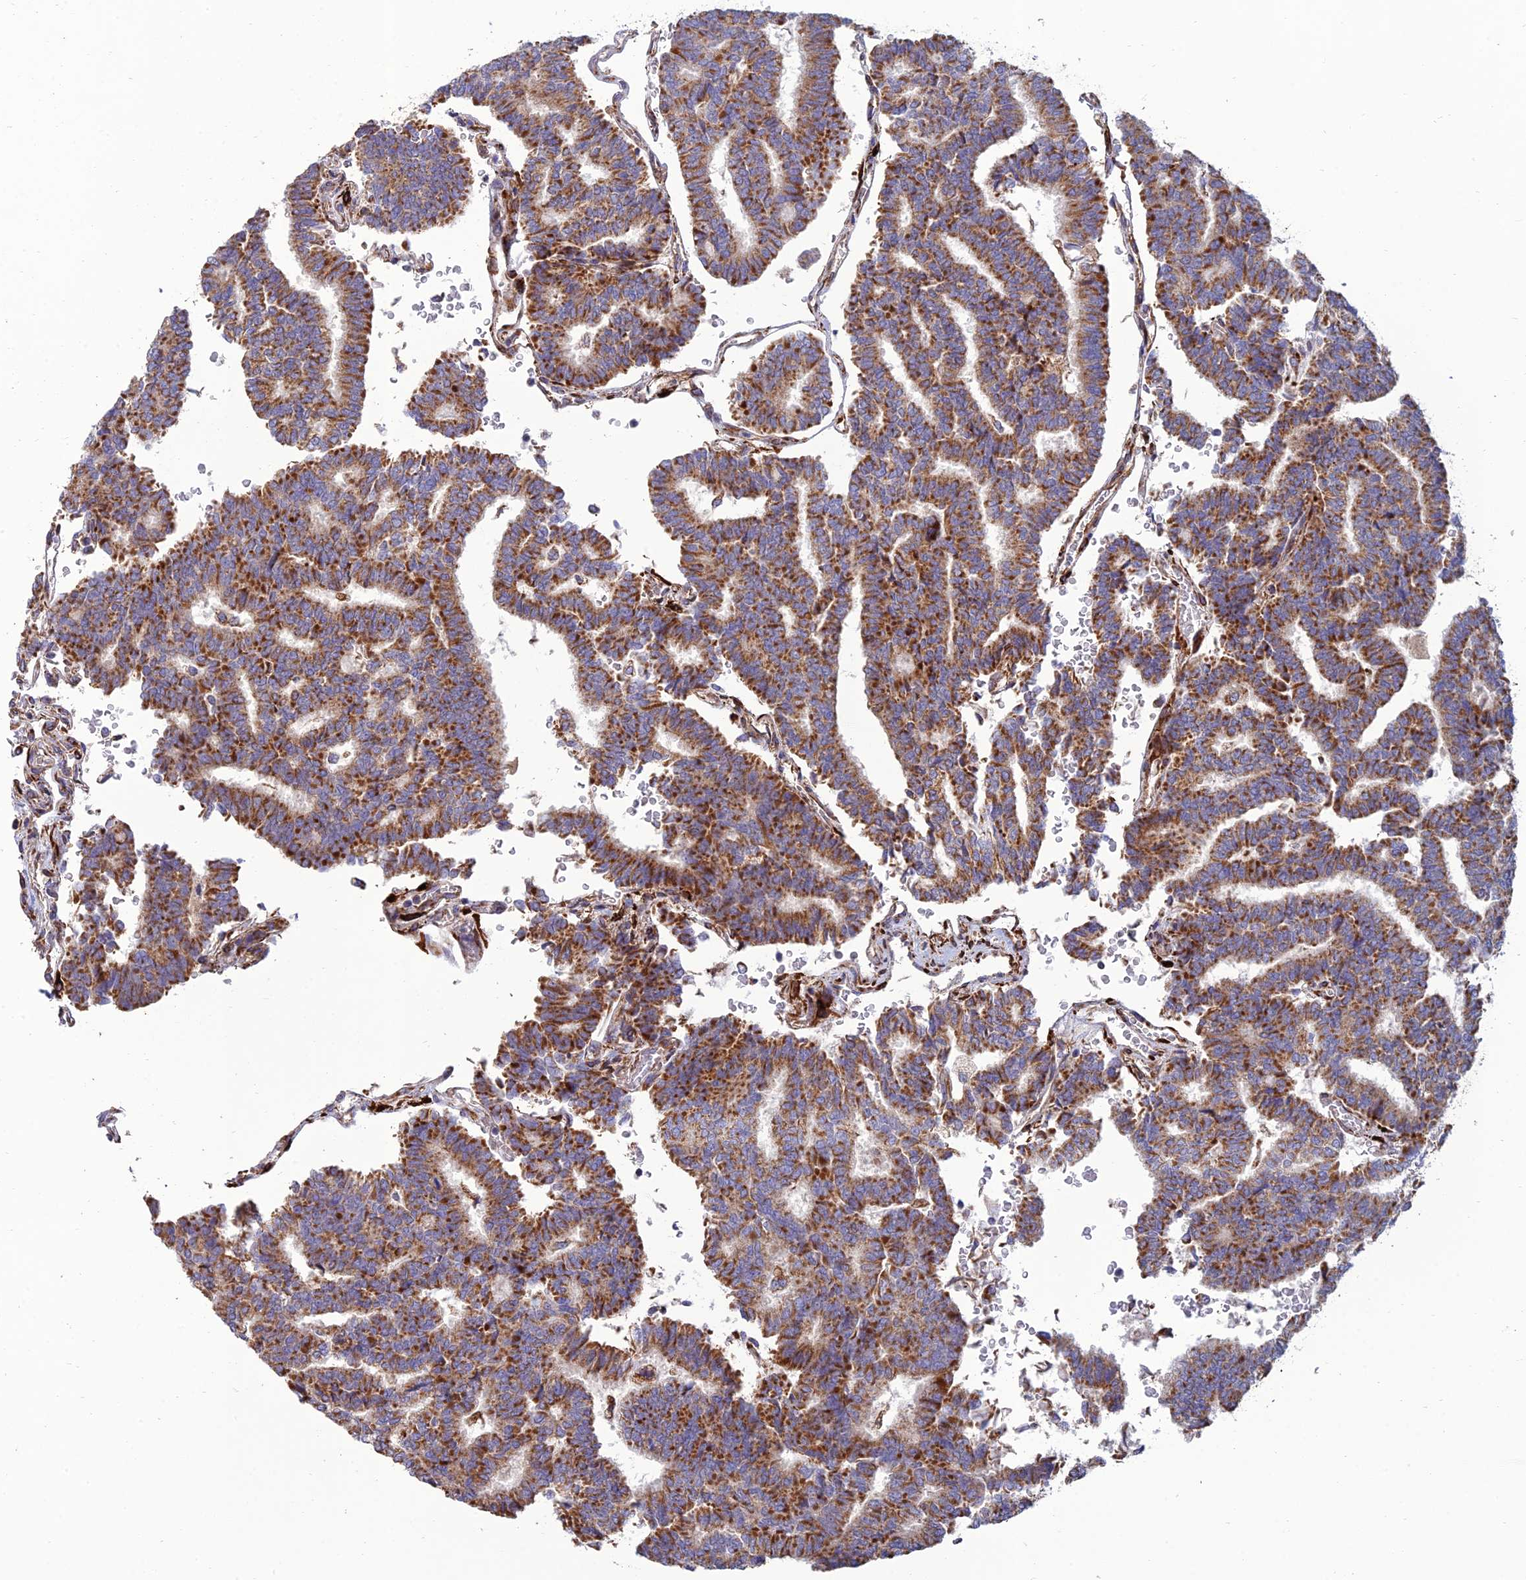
{"staining": {"intensity": "moderate", "quantity": ">75%", "location": "cytoplasmic/membranous"}, "tissue": "thyroid cancer", "cell_type": "Tumor cells", "image_type": "cancer", "snomed": [{"axis": "morphology", "description": "Papillary adenocarcinoma, NOS"}, {"axis": "topography", "description": "Thyroid gland"}], "caption": "Papillary adenocarcinoma (thyroid) was stained to show a protein in brown. There is medium levels of moderate cytoplasmic/membranous staining in approximately >75% of tumor cells.", "gene": "RCN3", "patient": {"sex": "female", "age": 35}}